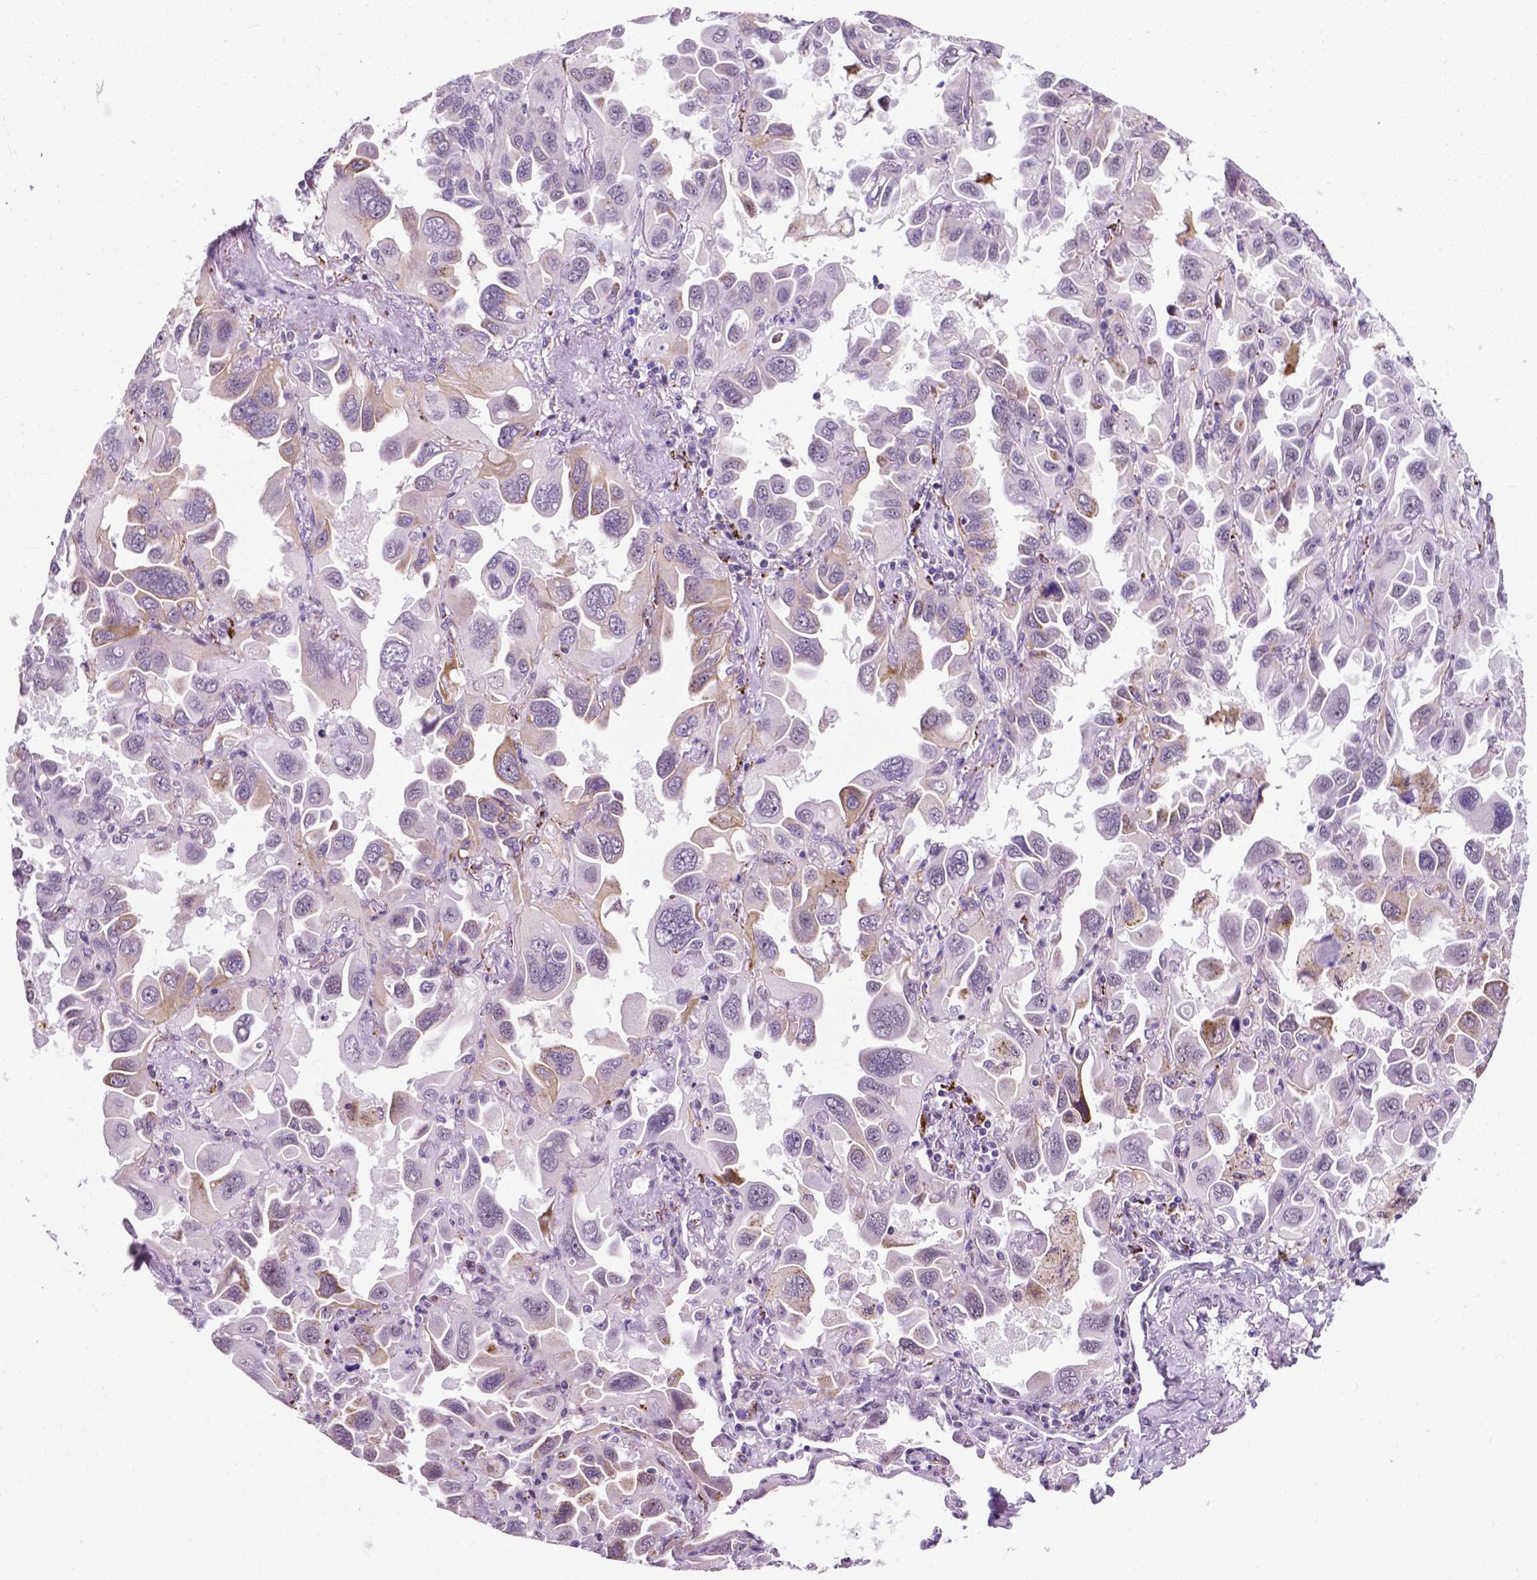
{"staining": {"intensity": "moderate", "quantity": "<25%", "location": "cytoplasmic/membranous"}, "tissue": "lung cancer", "cell_type": "Tumor cells", "image_type": "cancer", "snomed": [{"axis": "morphology", "description": "Adenocarcinoma, NOS"}, {"axis": "topography", "description": "Lung"}], "caption": "Immunohistochemistry (IHC) of human lung cancer (adenocarcinoma) displays low levels of moderate cytoplasmic/membranous positivity in about <25% of tumor cells. (DAB (3,3'-diaminobenzidine) = brown stain, brightfield microscopy at high magnification).", "gene": "SMAD3", "patient": {"sex": "male", "age": 64}}